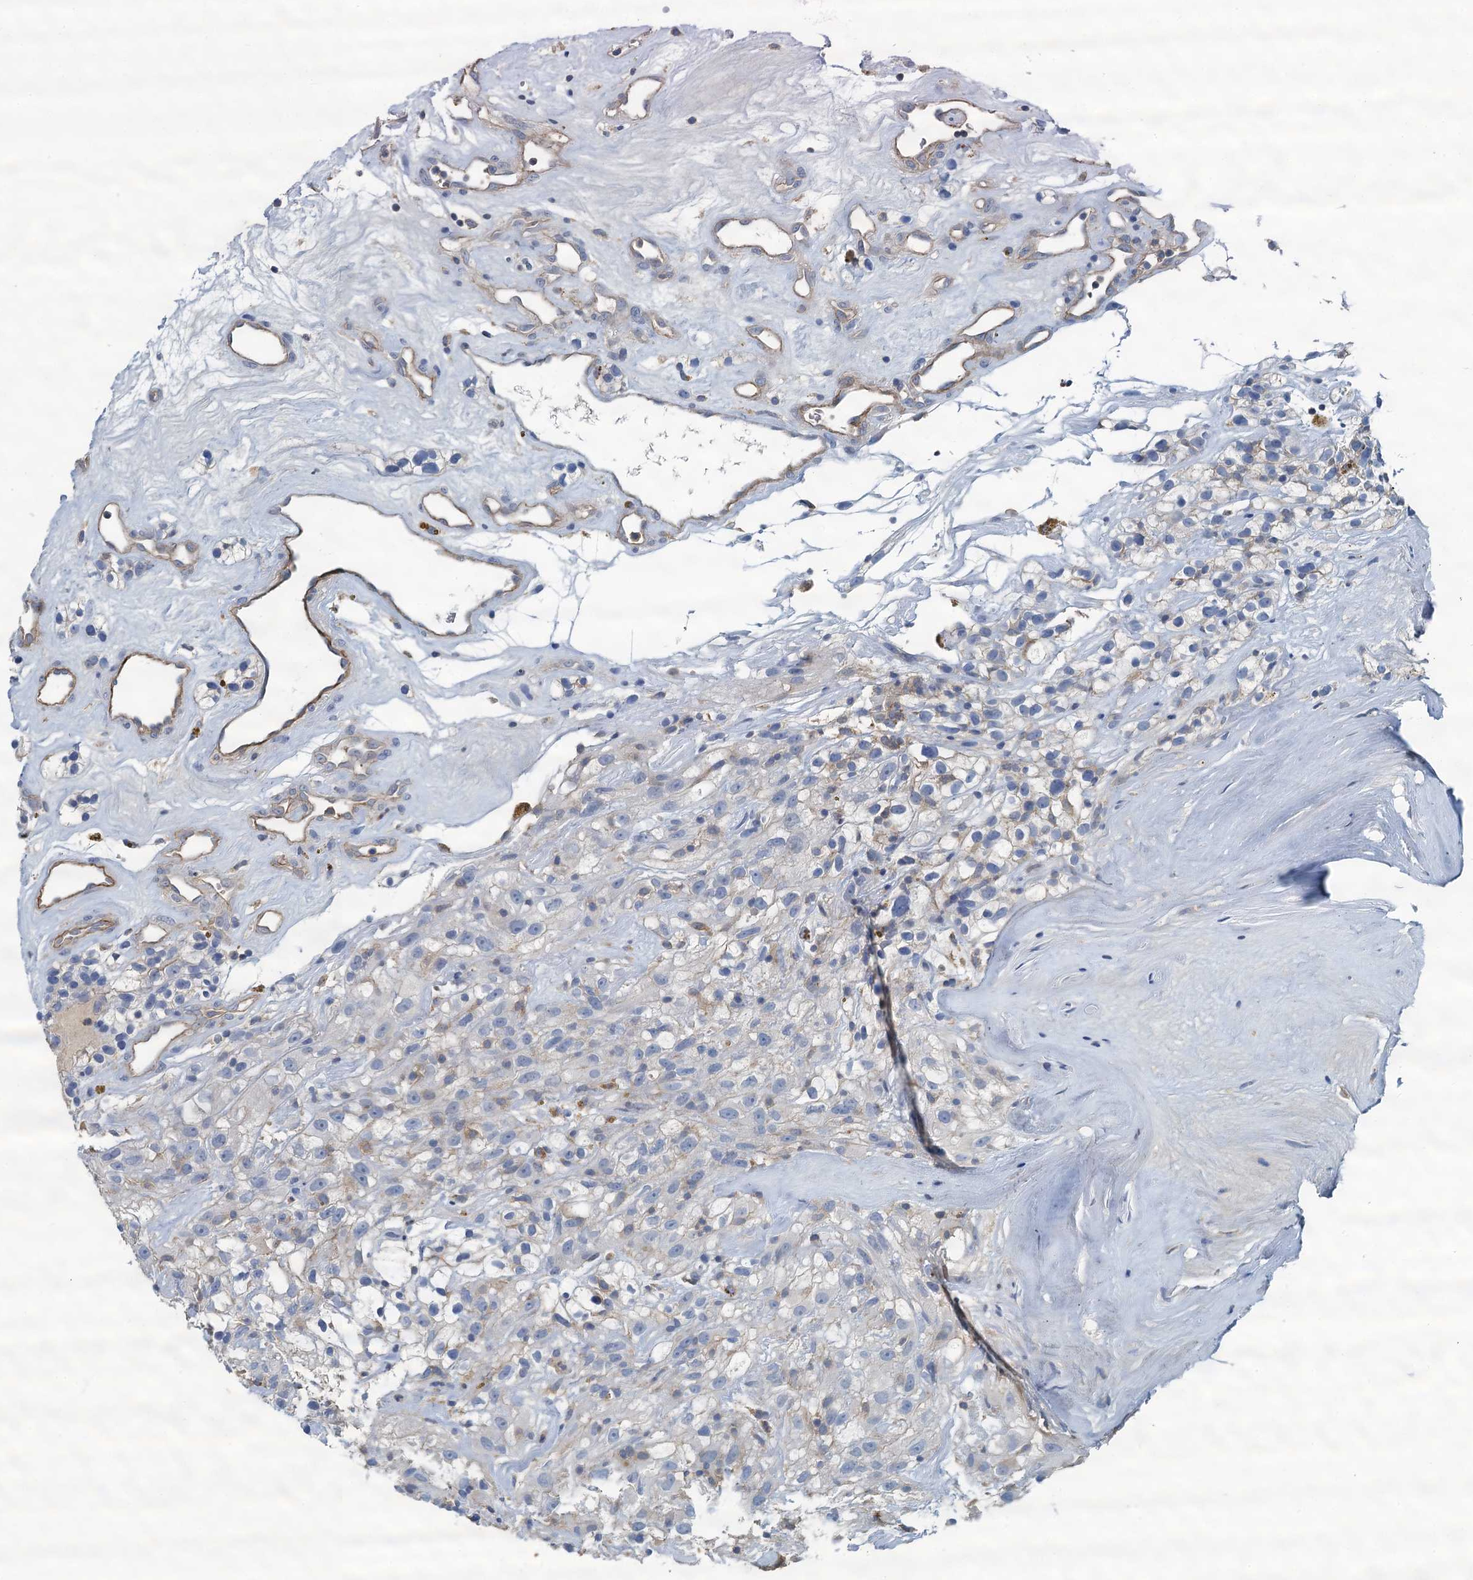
{"staining": {"intensity": "negative", "quantity": "none", "location": "none"}, "tissue": "renal cancer", "cell_type": "Tumor cells", "image_type": "cancer", "snomed": [{"axis": "morphology", "description": "Adenocarcinoma, NOS"}, {"axis": "topography", "description": "Kidney"}], "caption": "High power microscopy image of an immunohistochemistry (IHC) photomicrograph of renal cancer (adenocarcinoma), revealing no significant positivity in tumor cells.", "gene": "THAP10", "patient": {"sex": "female", "age": 57}}